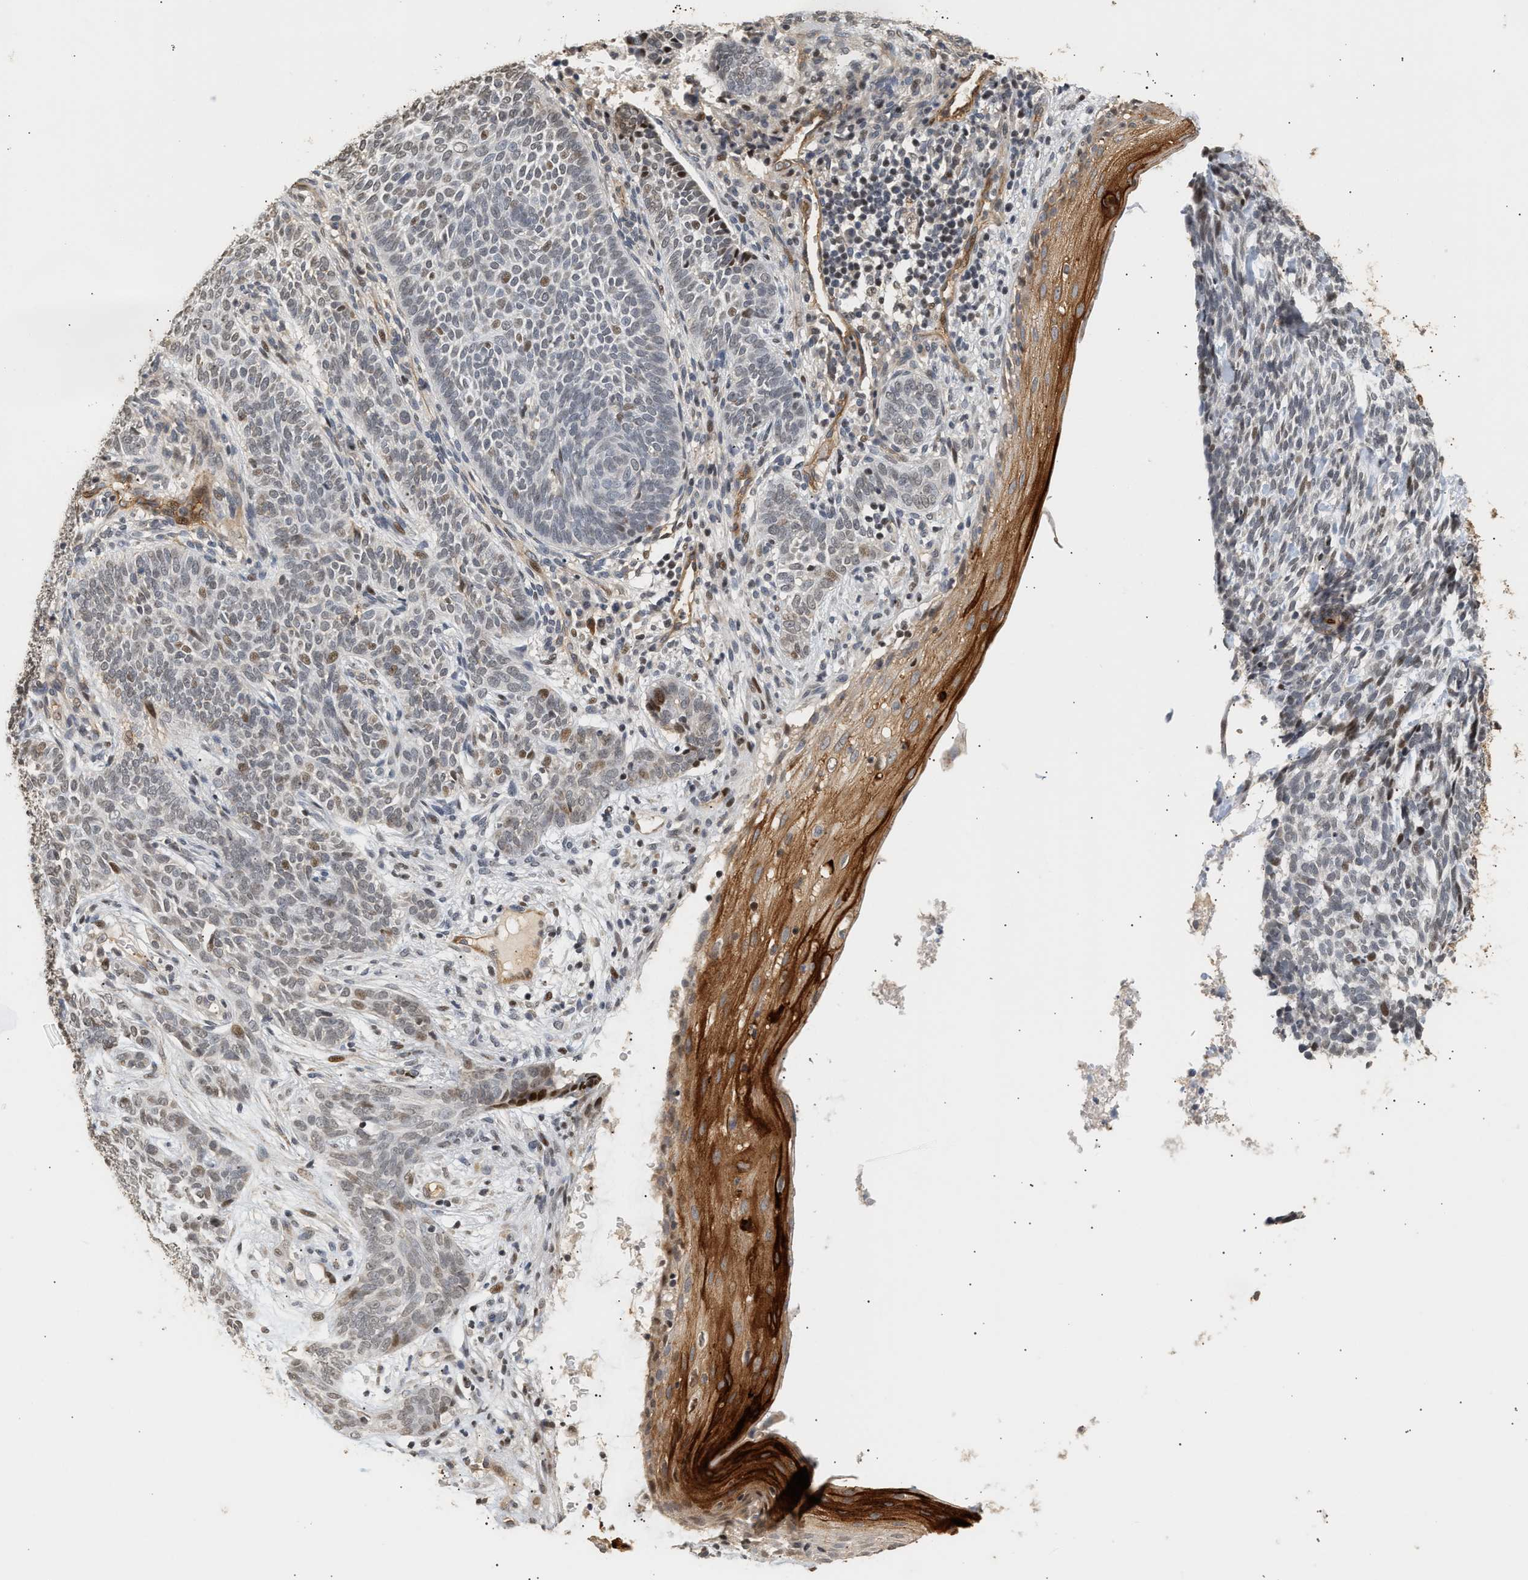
{"staining": {"intensity": "weak", "quantity": "<25%", "location": "nuclear"}, "tissue": "skin cancer", "cell_type": "Tumor cells", "image_type": "cancer", "snomed": [{"axis": "morphology", "description": "Basal cell carcinoma"}, {"axis": "topography", "description": "Skin"}], "caption": "The IHC image has no significant positivity in tumor cells of skin basal cell carcinoma tissue.", "gene": "PLXND1", "patient": {"sex": "male", "age": 87}}